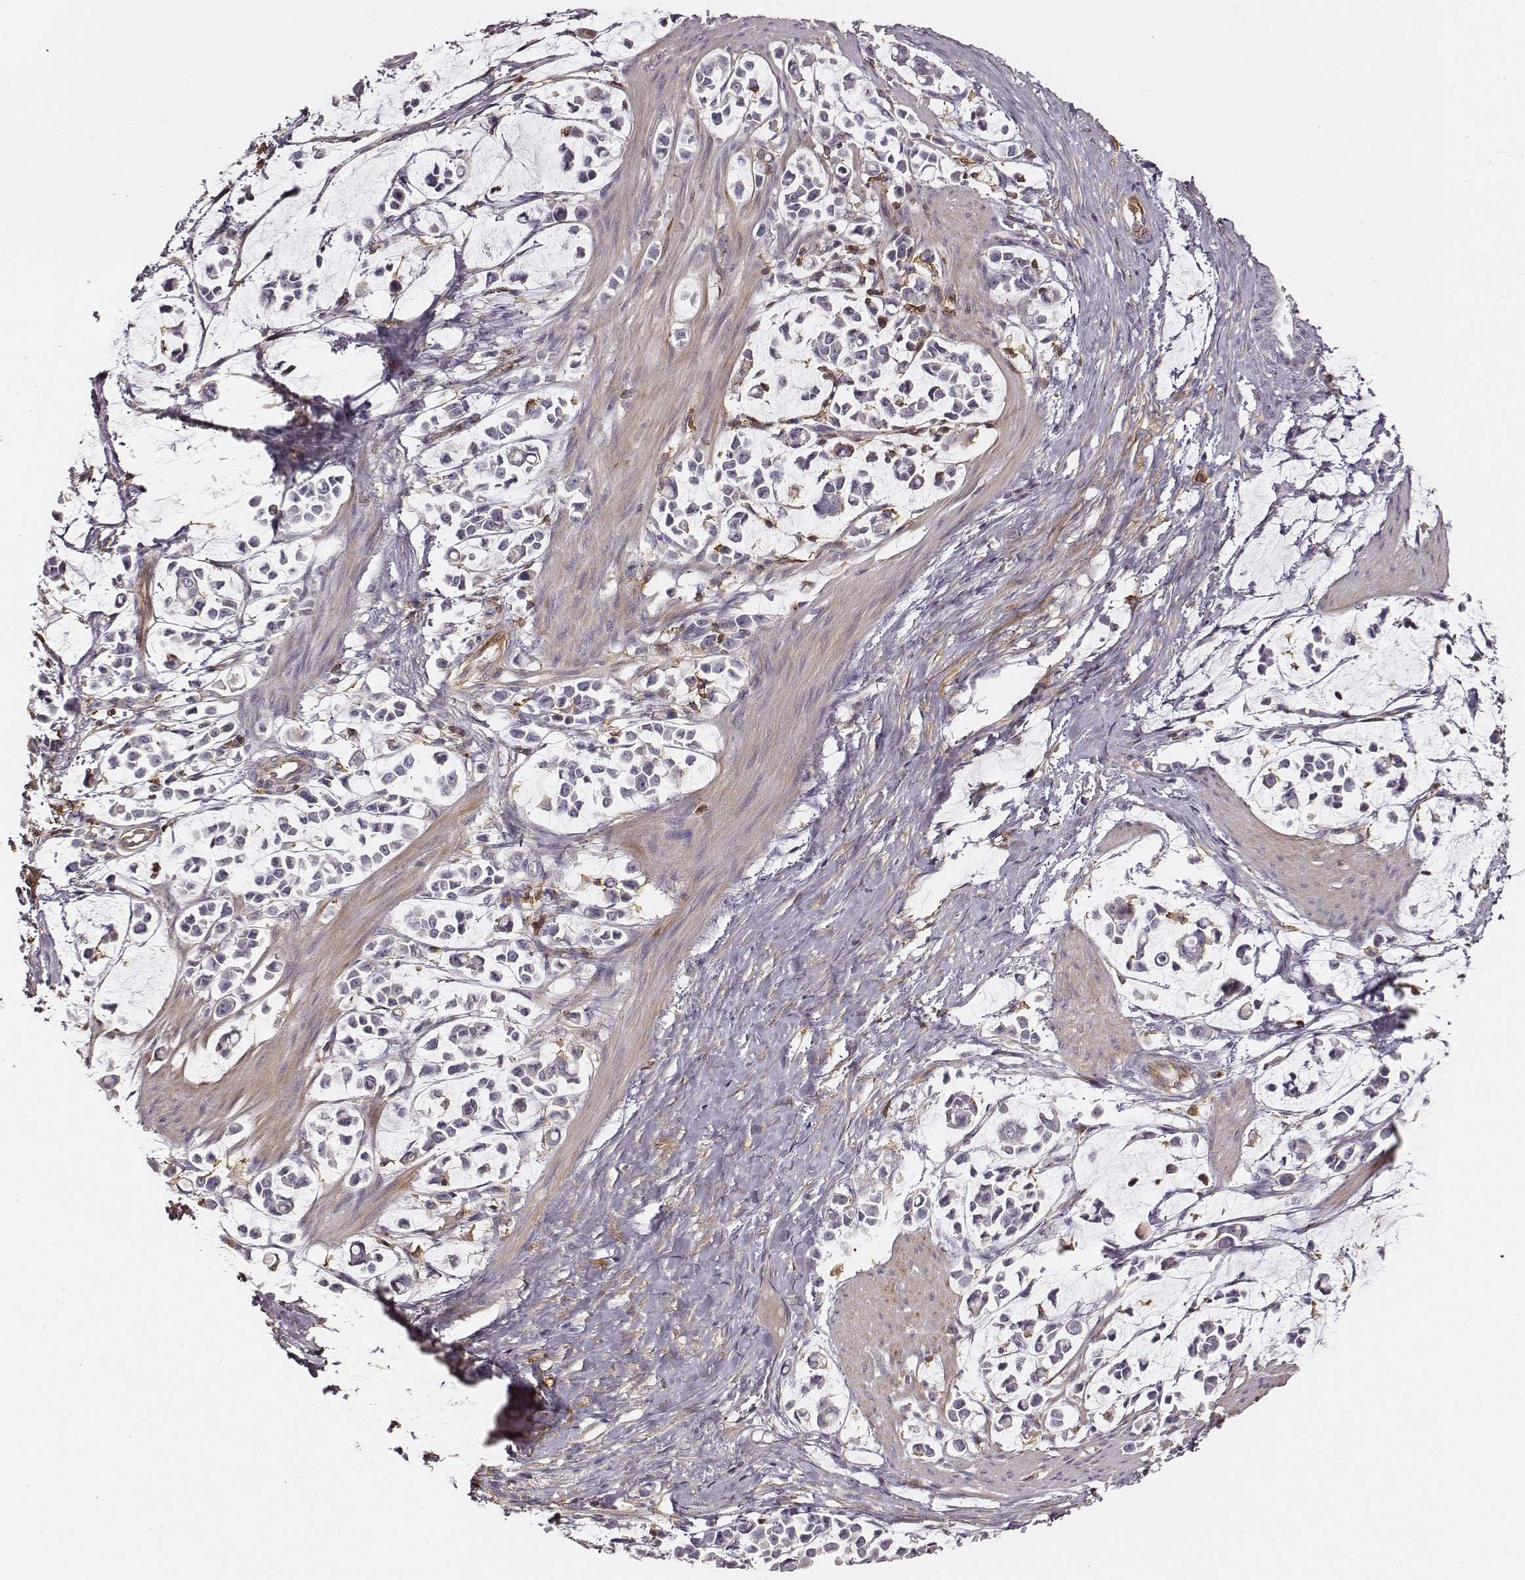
{"staining": {"intensity": "negative", "quantity": "none", "location": "none"}, "tissue": "stomach cancer", "cell_type": "Tumor cells", "image_type": "cancer", "snomed": [{"axis": "morphology", "description": "Adenocarcinoma, NOS"}, {"axis": "topography", "description": "Stomach"}], "caption": "Tumor cells are negative for protein expression in human stomach cancer (adenocarcinoma). (Stains: DAB (3,3'-diaminobenzidine) immunohistochemistry (IHC) with hematoxylin counter stain, Microscopy: brightfield microscopy at high magnification).", "gene": "ZYX", "patient": {"sex": "male", "age": 82}}